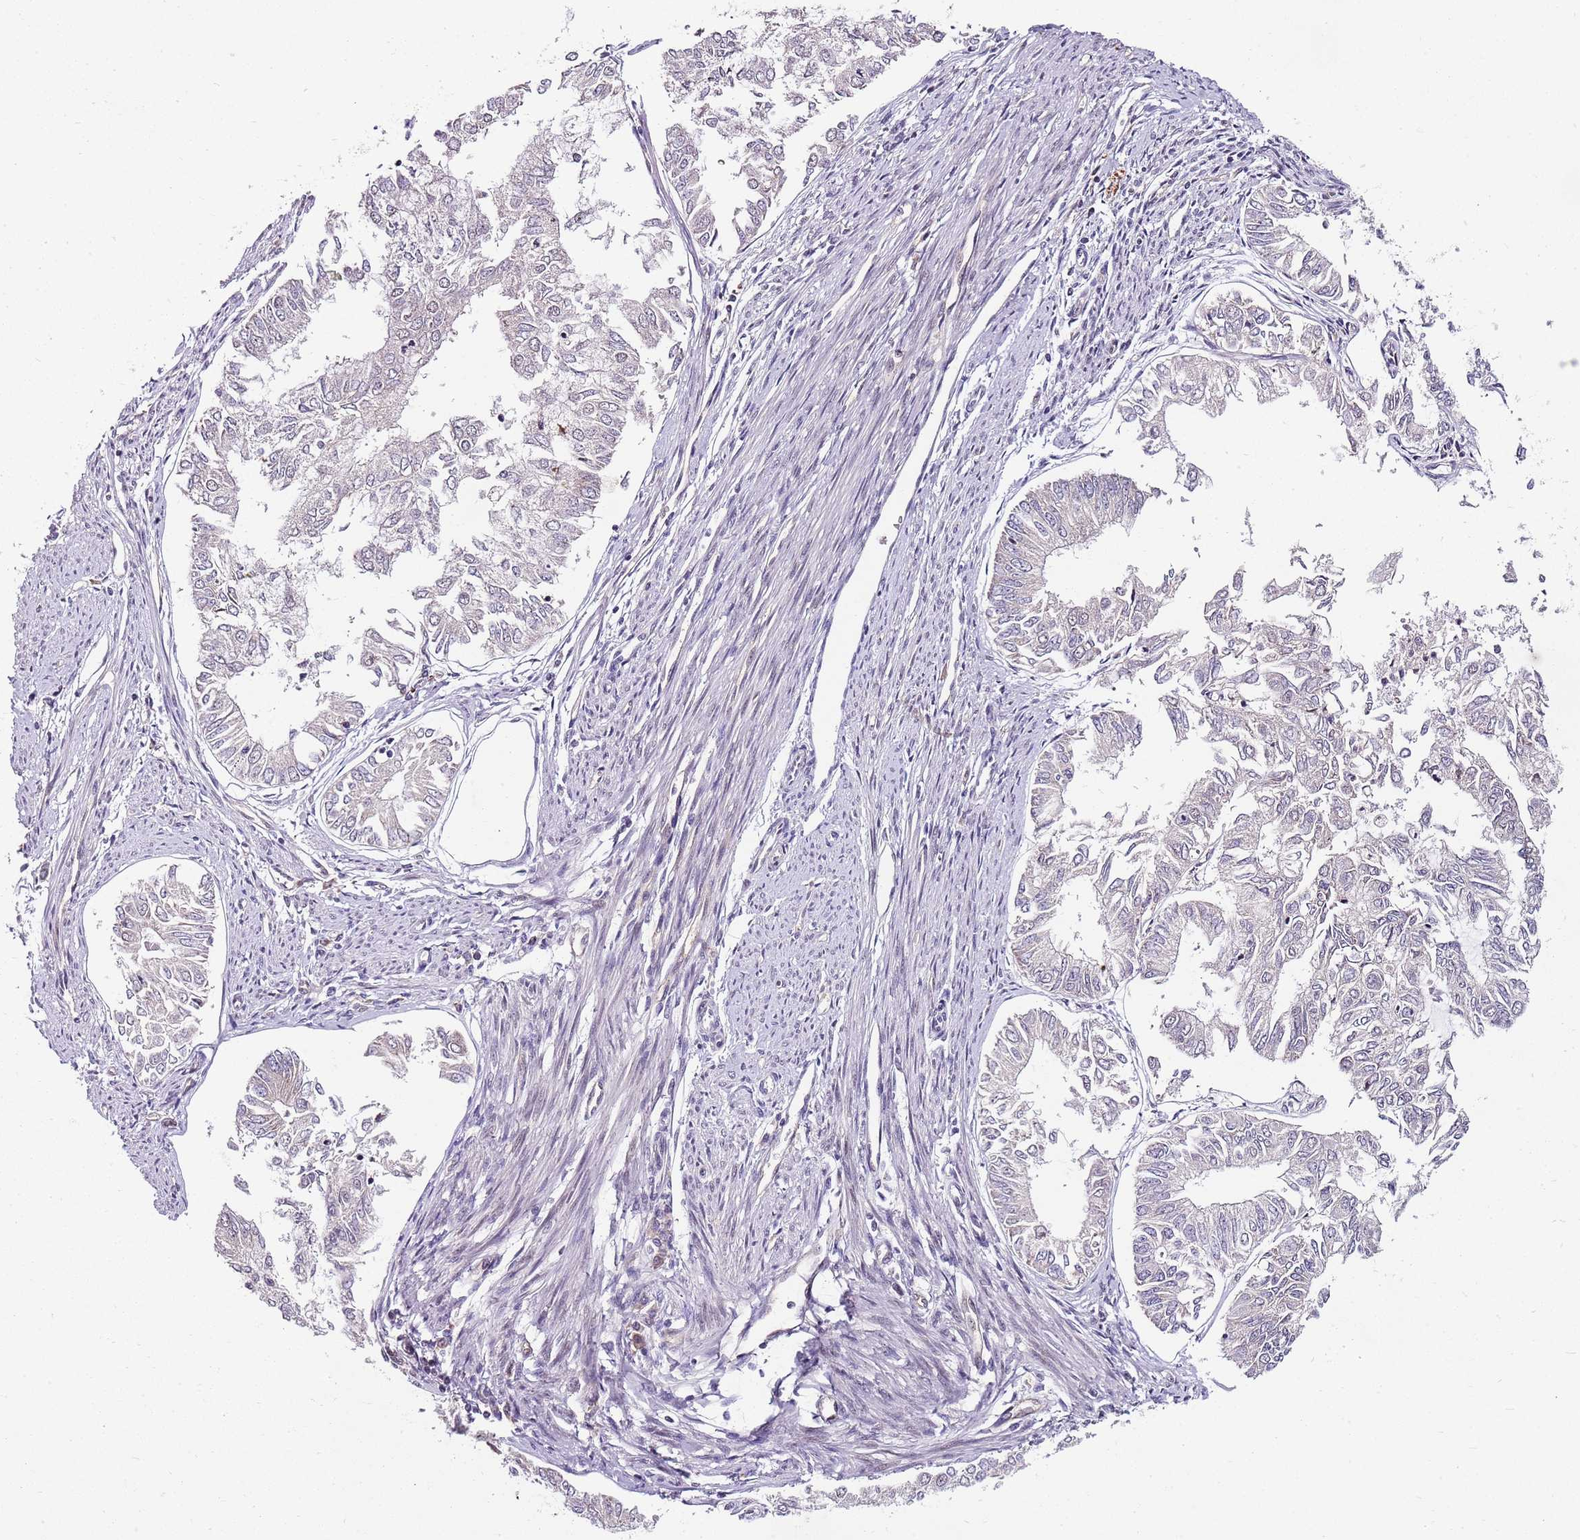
{"staining": {"intensity": "moderate", "quantity": "<25%", "location": "cytoplasmic/membranous"}, "tissue": "endometrial cancer", "cell_type": "Tumor cells", "image_type": "cancer", "snomed": [{"axis": "morphology", "description": "Adenocarcinoma, NOS"}, {"axis": "topography", "description": "Endometrium"}], "caption": "Endometrial cancer stained with DAB immunohistochemistry demonstrates low levels of moderate cytoplasmic/membranous expression in about <25% of tumor cells.", "gene": "FBXL22", "patient": {"sex": "female", "age": 68}}